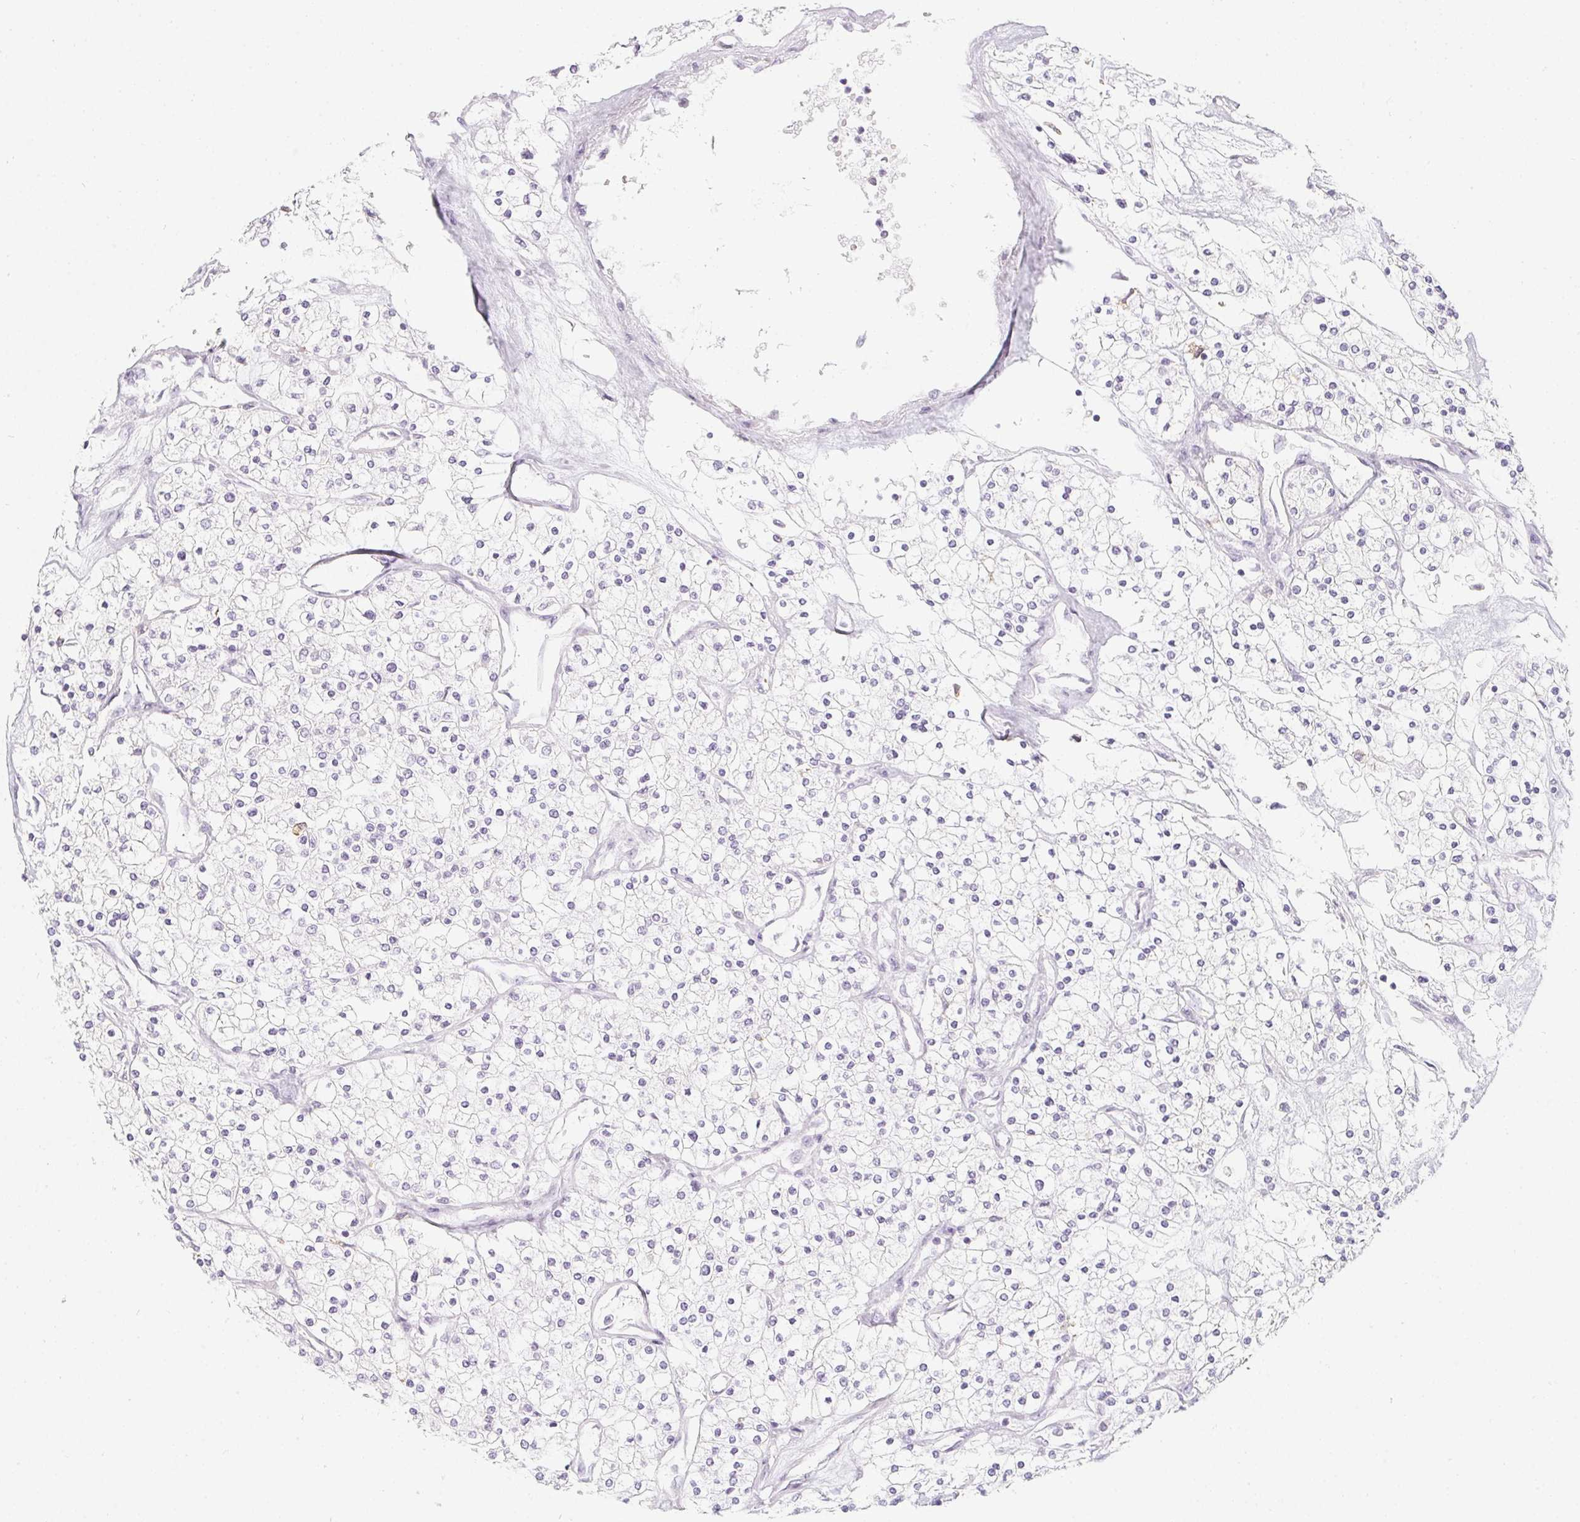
{"staining": {"intensity": "negative", "quantity": "none", "location": "none"}, "tissue": "renal cancer", "cell_type": "Tumor cells", "image_type": "cancer", "snomed": [{"axis": "morphology", "description": "Adenocarcinoma, NOS"}, {"axis": "topography", "description": "Kidney"}], "caption": "Renal cancer stained for a protein using IHC displays no expression tumor cells.", "gene": "SOAT1", "patient": {"sex": "male", "age": 80}}